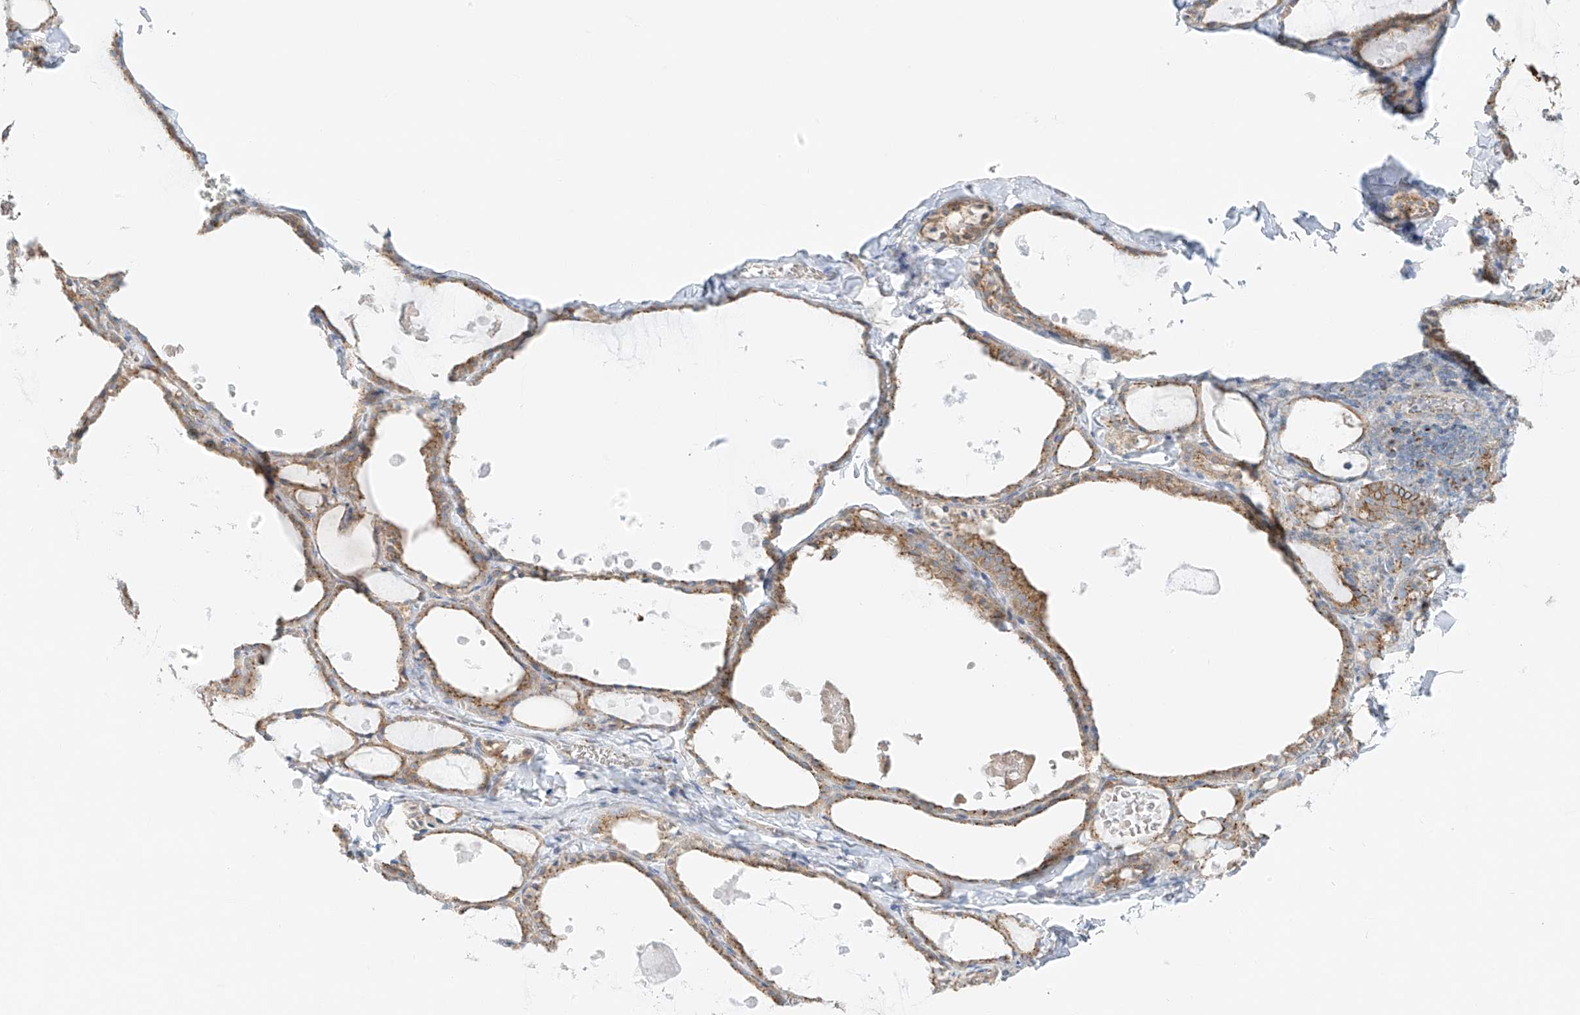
{"staining": {"intensity": "moderate", "quantity": ">75%", "location": "cytoplasmic/membranous"}, "tissue": "thyroid gland", "cell_type": "Glandular cells", "image_type": "normal", "snomed": [{"axis": "morphology", "description": "Normal tissue, NOS"}, {"axis": "topography", "description": "Thyroid gland"}], "caption": "Glandular cells reveal medium levels of moderate cytoplasmic/membranous positivity in approximately >75% of cells in unremarkable thyroid gland.", "gene": "EIPR1", "patient": {"sex": "male", "age": 56}}